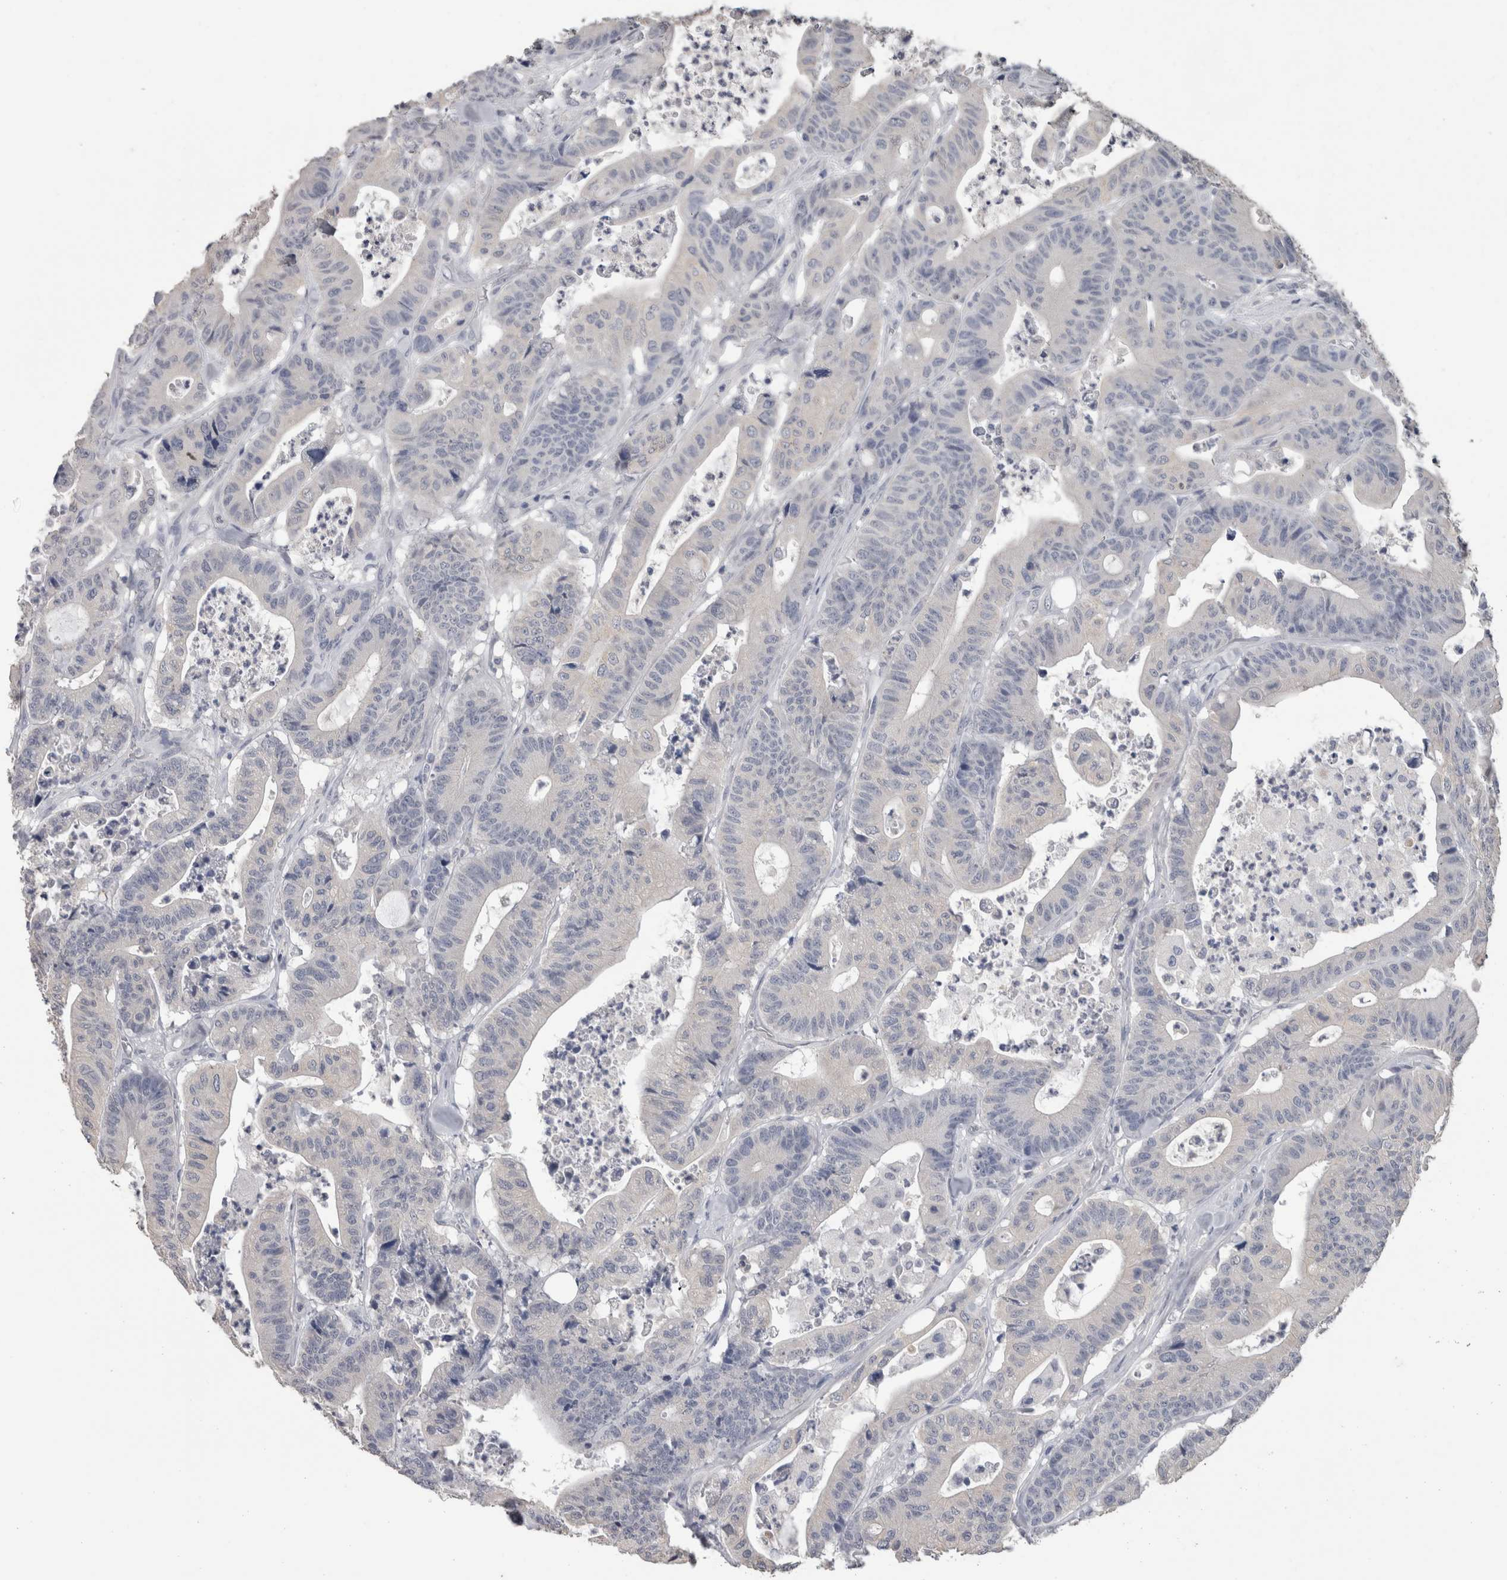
{"staining": {"intensity": "negative", "quantity": "none", "location": "none"}, "tissue": "colorectal cancer", "cell_type": "Tumor cells", "image_type": "cancer", "snomed": [{"axis": "morphology", "description": "Adenocarcinoma, NOS"}, {"axis": "topography", "description": "Colon"}], "caption": "This histopathology image is of colorectal cancer (adenocarcinoma) stained with immunohistochemistry to label a protein in brown with the nuclei are counter-stained blue. There is no staining in tumor cells. (DAB immunohistochemistry (IHC) visualized using brightfield microscopy, high magnification).", "gene": "FHOD3", "patient": {"sex": "female", "age": 84}}